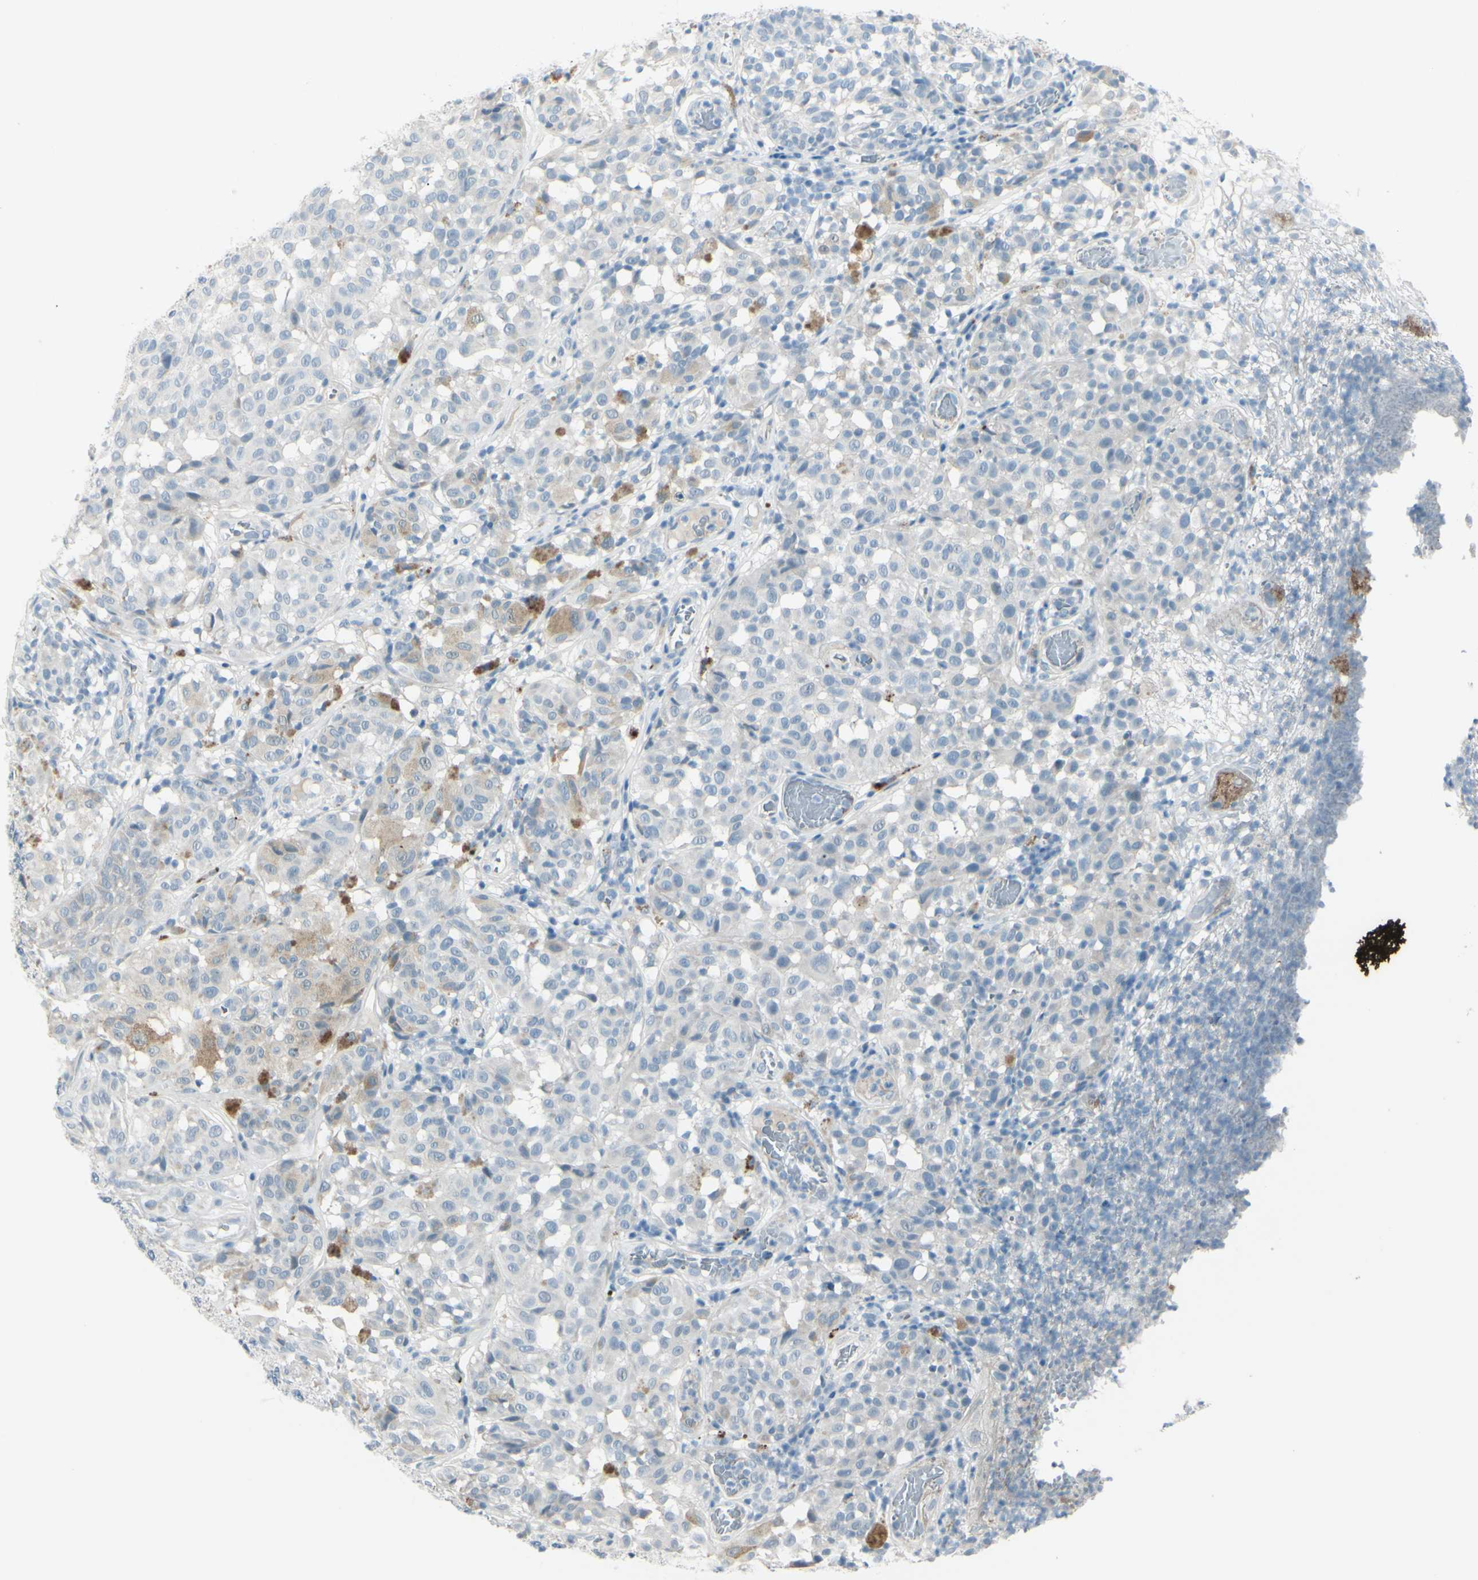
{"staining": {"intensity": "weak", "quantity": "<25%", "location": "cytoplasmic/membranous"}, "tissue": "melanoma", "cell_type": "Tumor cells", "image_type": "cancer", "snomed": [{"axis": "morphology", "description": "Malignant melanoma, NOS"}, {"axis": "topography", "description": "Skin"}], "caption": "IHC image of malignant melanoma stained for a protein (brown), which reveals no staining in tumor cells.", "gene": "GPR34", "patient": {"sex": "female", "age": 46}}